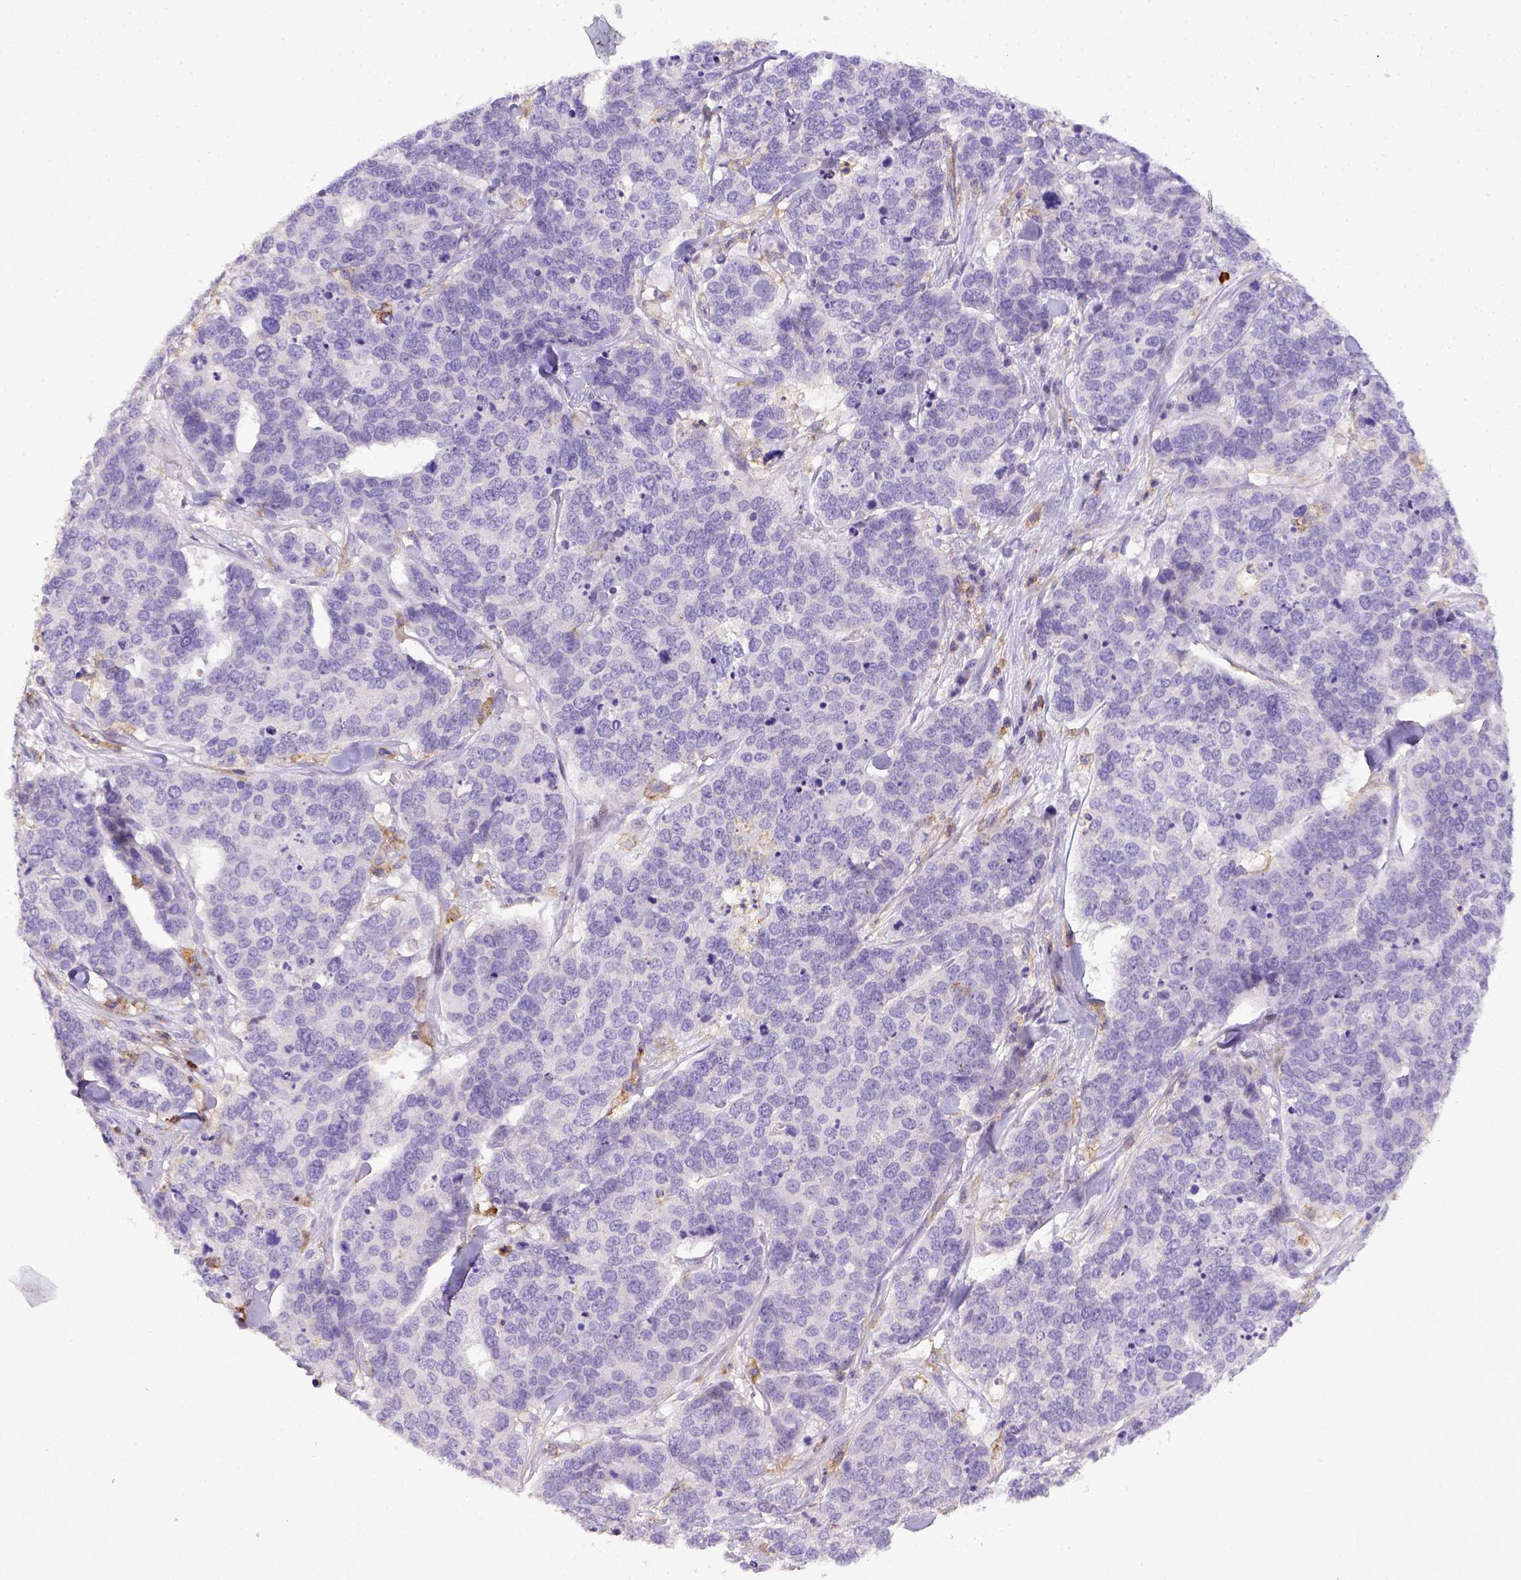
{"staining": {"intensity": "negative", "quantity": "none", "location": "none"}, "tissue": "ovarian cancer", "cell_type": "Tumor cells", "image_type": "cancer", "snomed": [{"axis": "morphology", "description": "Carcinoma, endometroid"}, {"axis": "topography", "description": "Ovary"}], "caption": "A micrograph of human ovarian cancer (endometroid carcinoma) is negative for staining in tumor cells.", "gene": "ITGAM", "patient": {"sex": "female", "age": 65}}